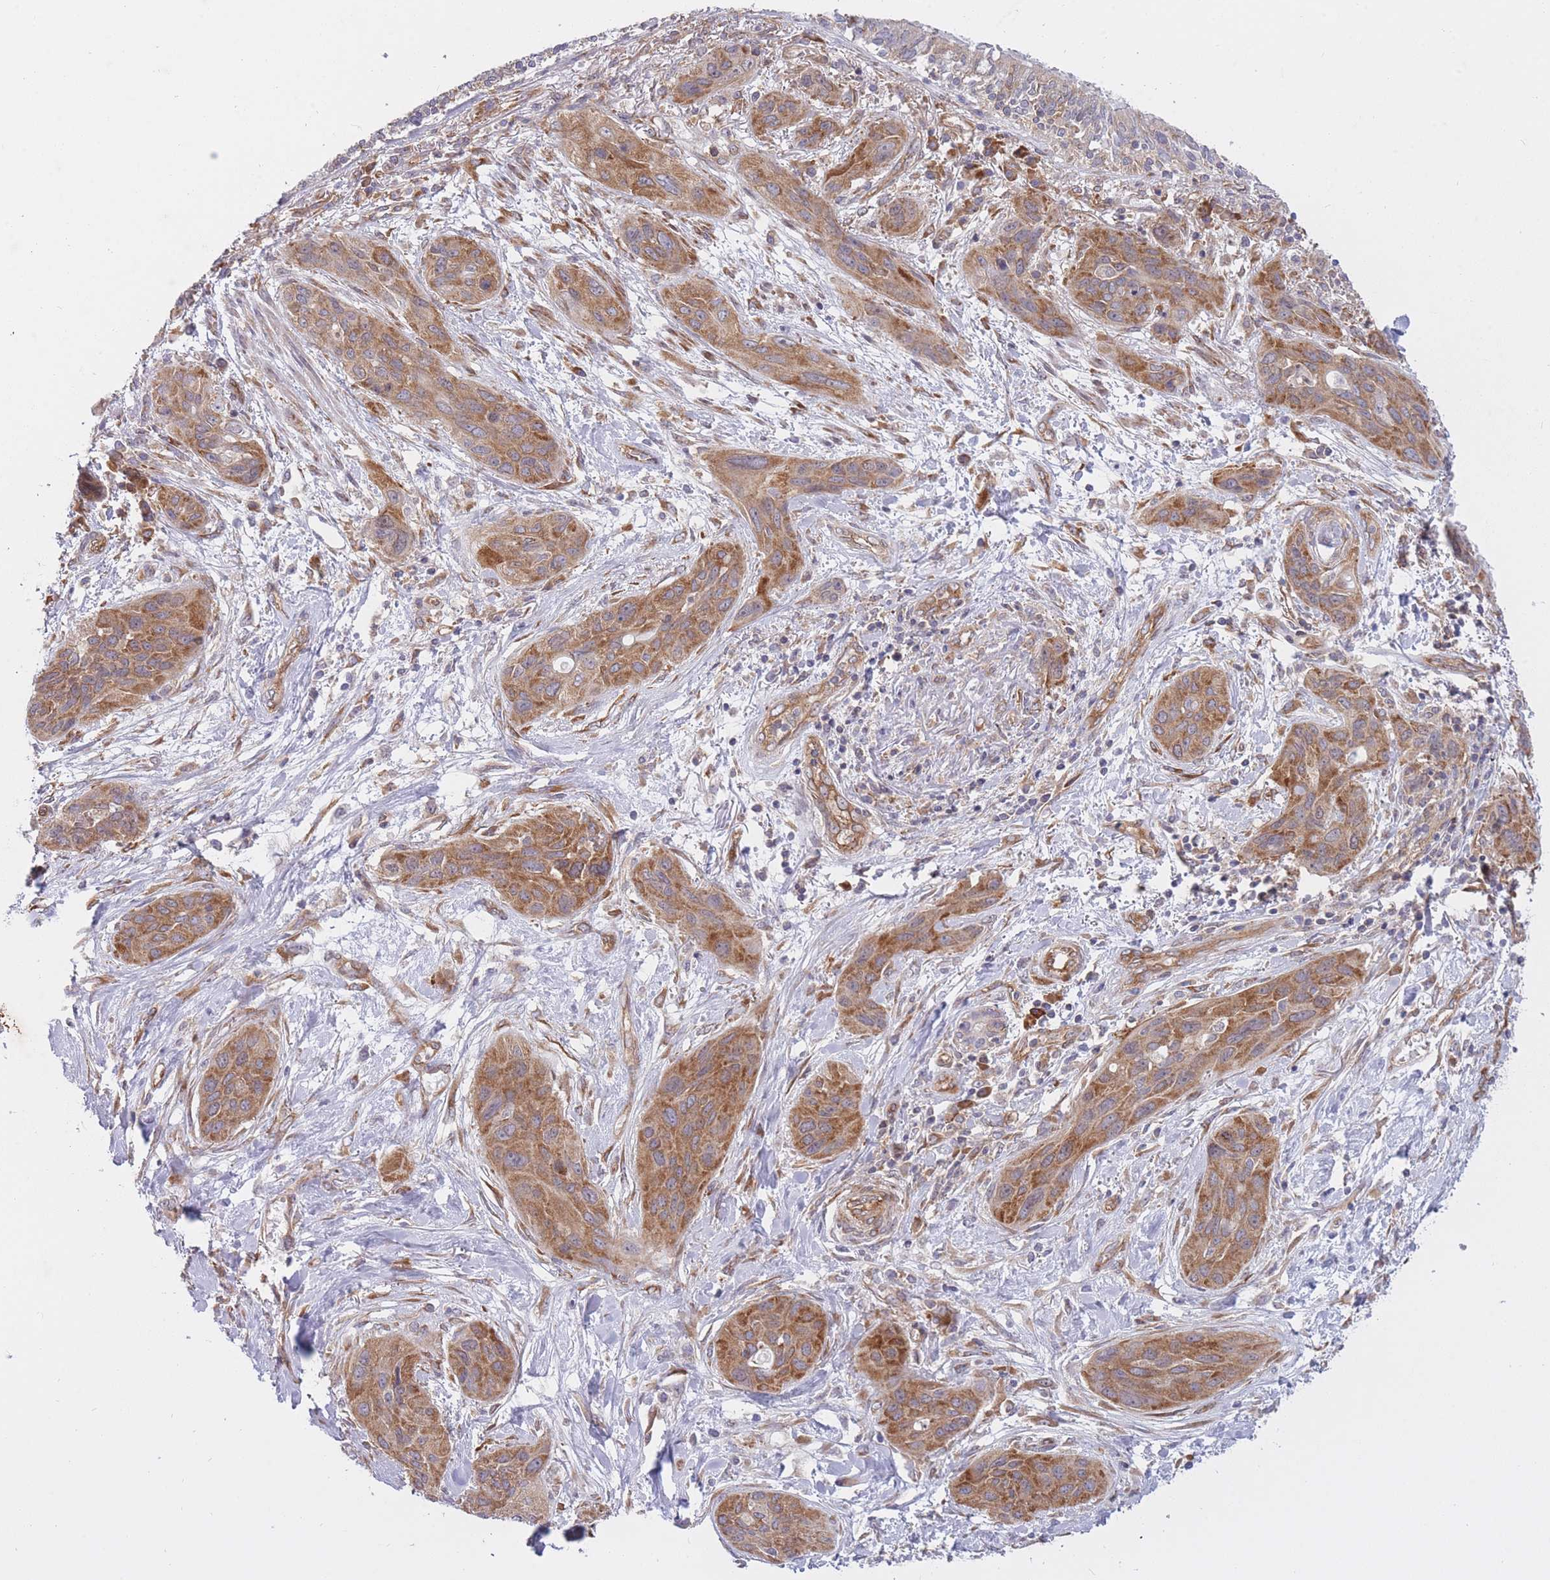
{"staining": {"intensity": "moderate", "quantity": ">75%", "location": "cytoplasmic/membranous"}, "tissue": "lung cancer", "cell_type": "Tumor cells", "image_type": "cancer", "snomed": [{"axis": "morphology", "description": "Squamous cell carcinoma, NOS"}, {"axis": "topography", "description": "Lung"}], "caption": "An IHC image of tumor tissue is shown. Protein staining in brown labels moderate cytoplasmic/membranous positivity in lung squamous cell carcinoma within tumor cells. The staining was performed using DAB, with brown indicating positive protein expression. Nuclei are stained blue with hematoxylin.", "gene": "CCDC124", "patient": {"sex": "female", "age": 70}}